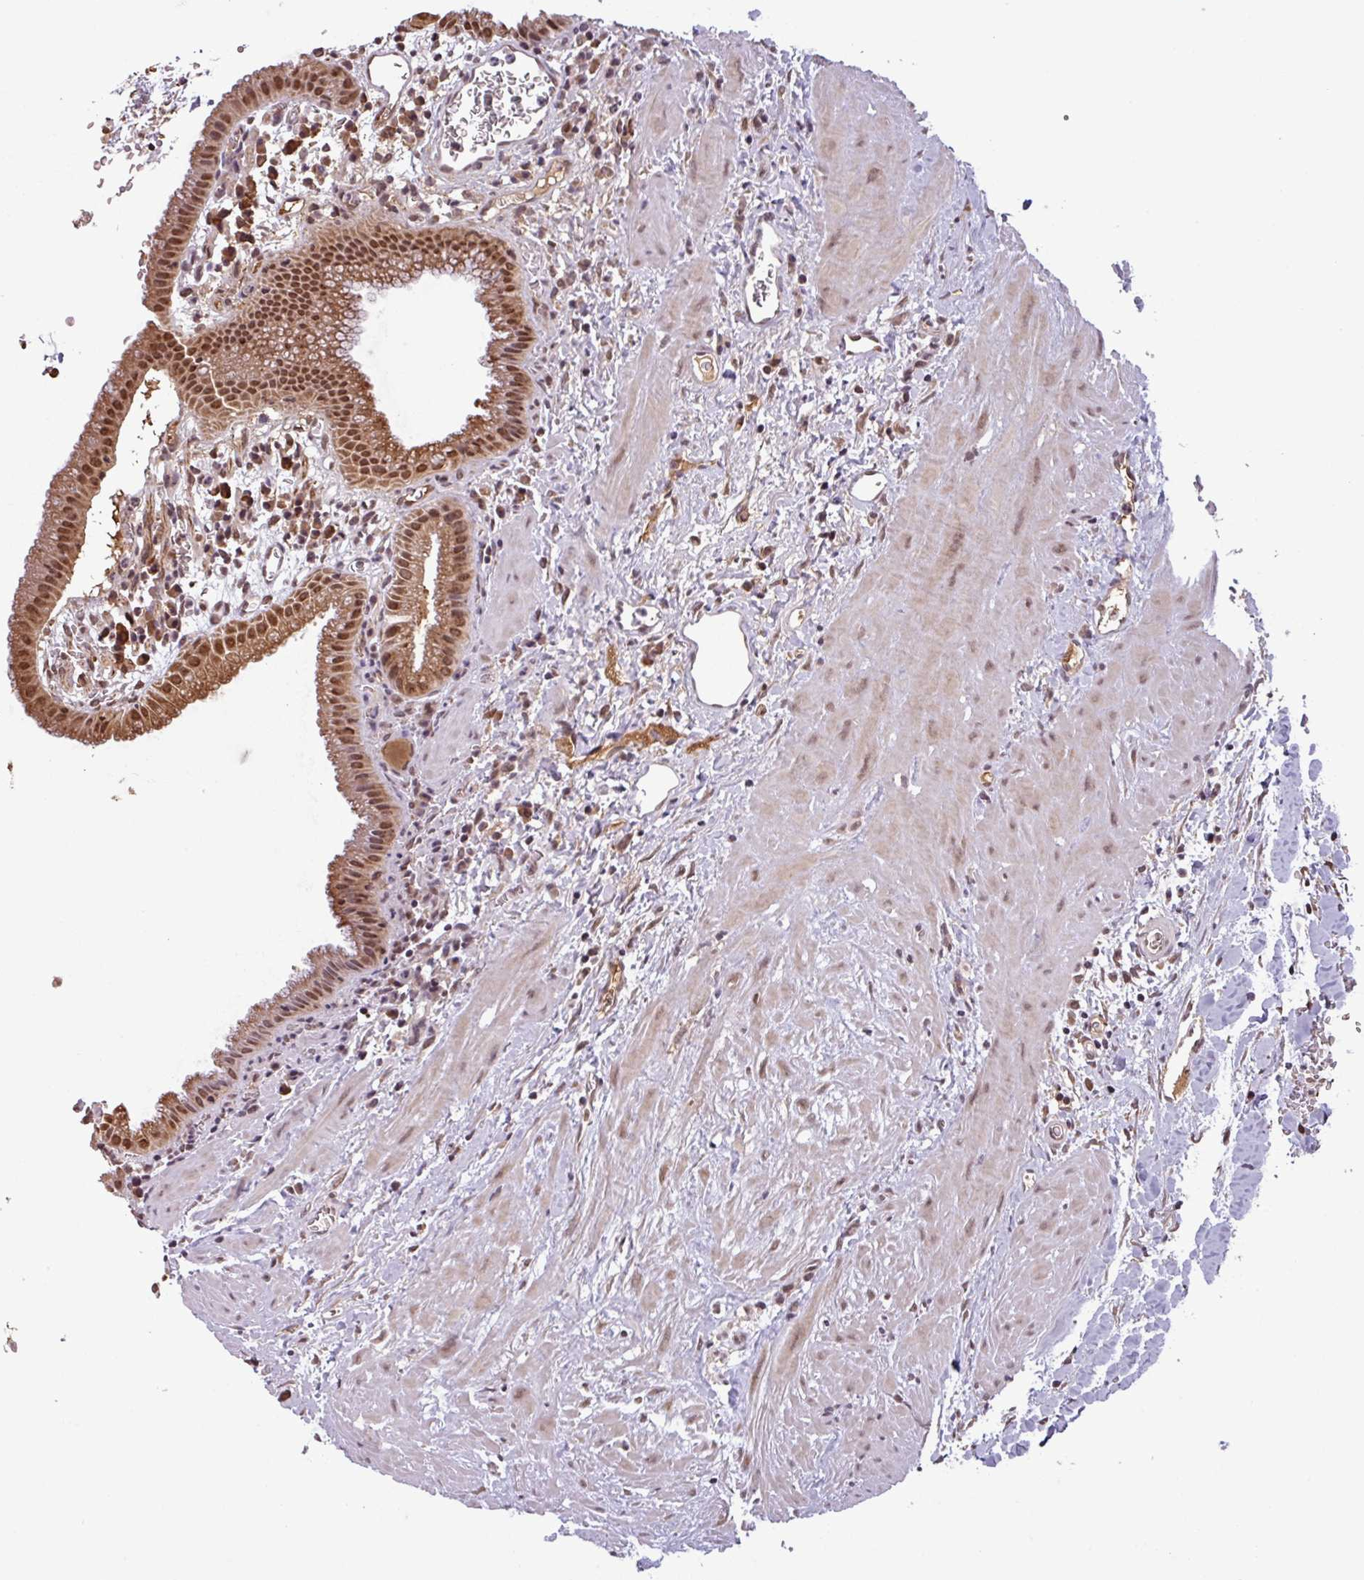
{"staining": {"intensity": "moderate", "quantity": ">75%", "location": "cytoplasmic/membranous,nuclear"}, "tissue": "gallbladder", "cell_type": "Glandular cells", "image_type": "normal", "snomed": [{"axis": "morphology", "description": "Normal tissue, NOS"}, {"axis": "topography", "description": "Gallbladder"}], "caption": "Benign gallbladder displays moderate cytoplasmic/membranous,nuclear positivity in about >75% of glandular cells, visualized by immunohistochemistry. The protein of interest is shown in brown color, while the nuclei are stained blue.", "gene": "NOB1", "patient": {"sex": "male", "age": 78}}